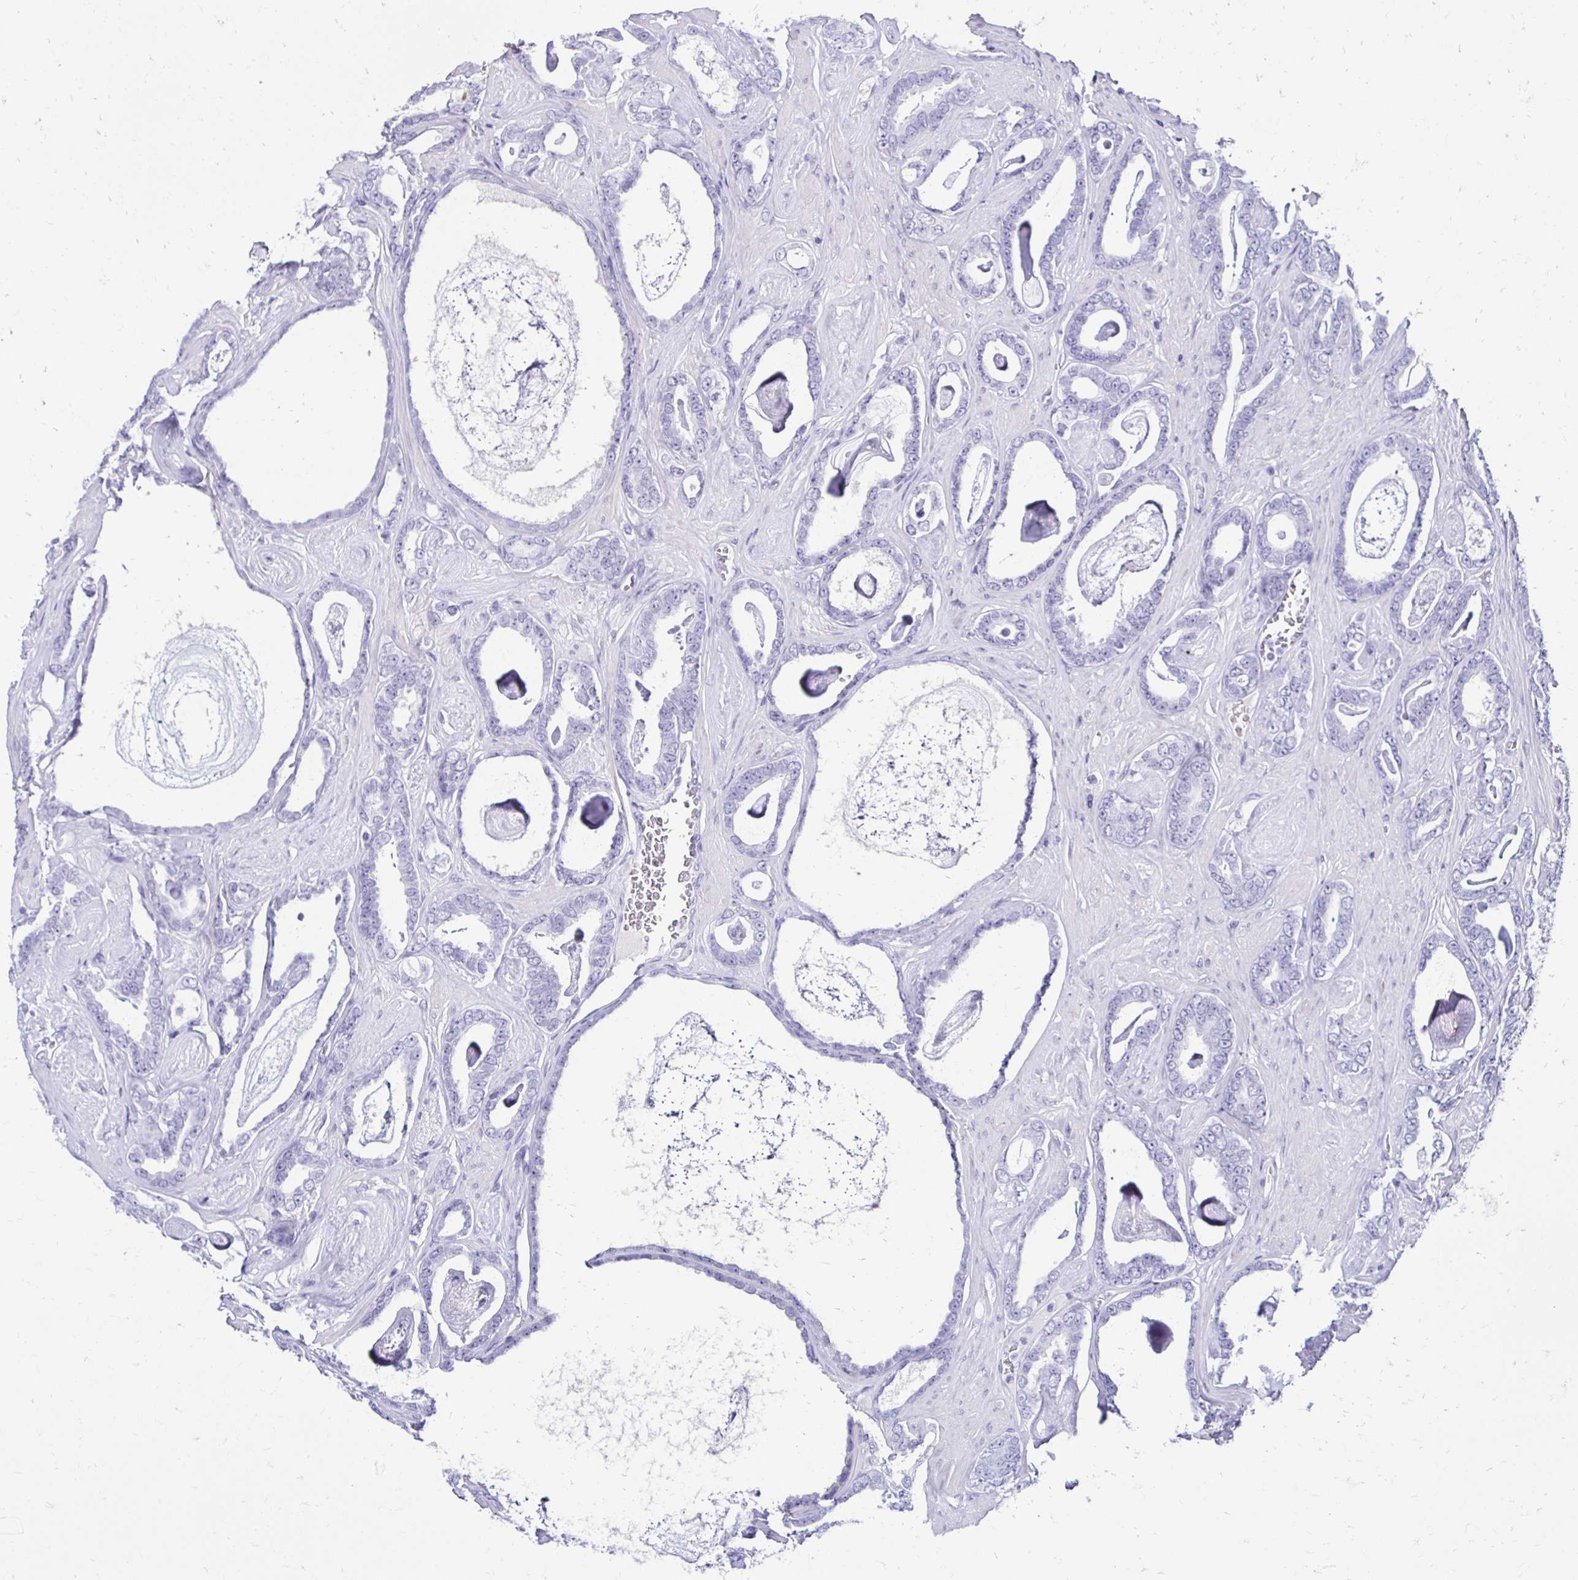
{"staining": {"intensity": "negative", "quantity": "none", "location": "none"}, "tissue": "prostate cancer", "cell_type": "Tumor cells", "image_type": "cancer", "snomed": [{"axis": "morphology", "description": "Adenocarcinoma, High grade"}, {"axis": "topography", "description": "Prostate"}], "caption": "Immunohistochemistry micrograph of human prostate cancer stained for a protein (brown), which shows no expression in tumor cells.", "gene": "CST5", "patient": {"sex": "male", "age": 63}}